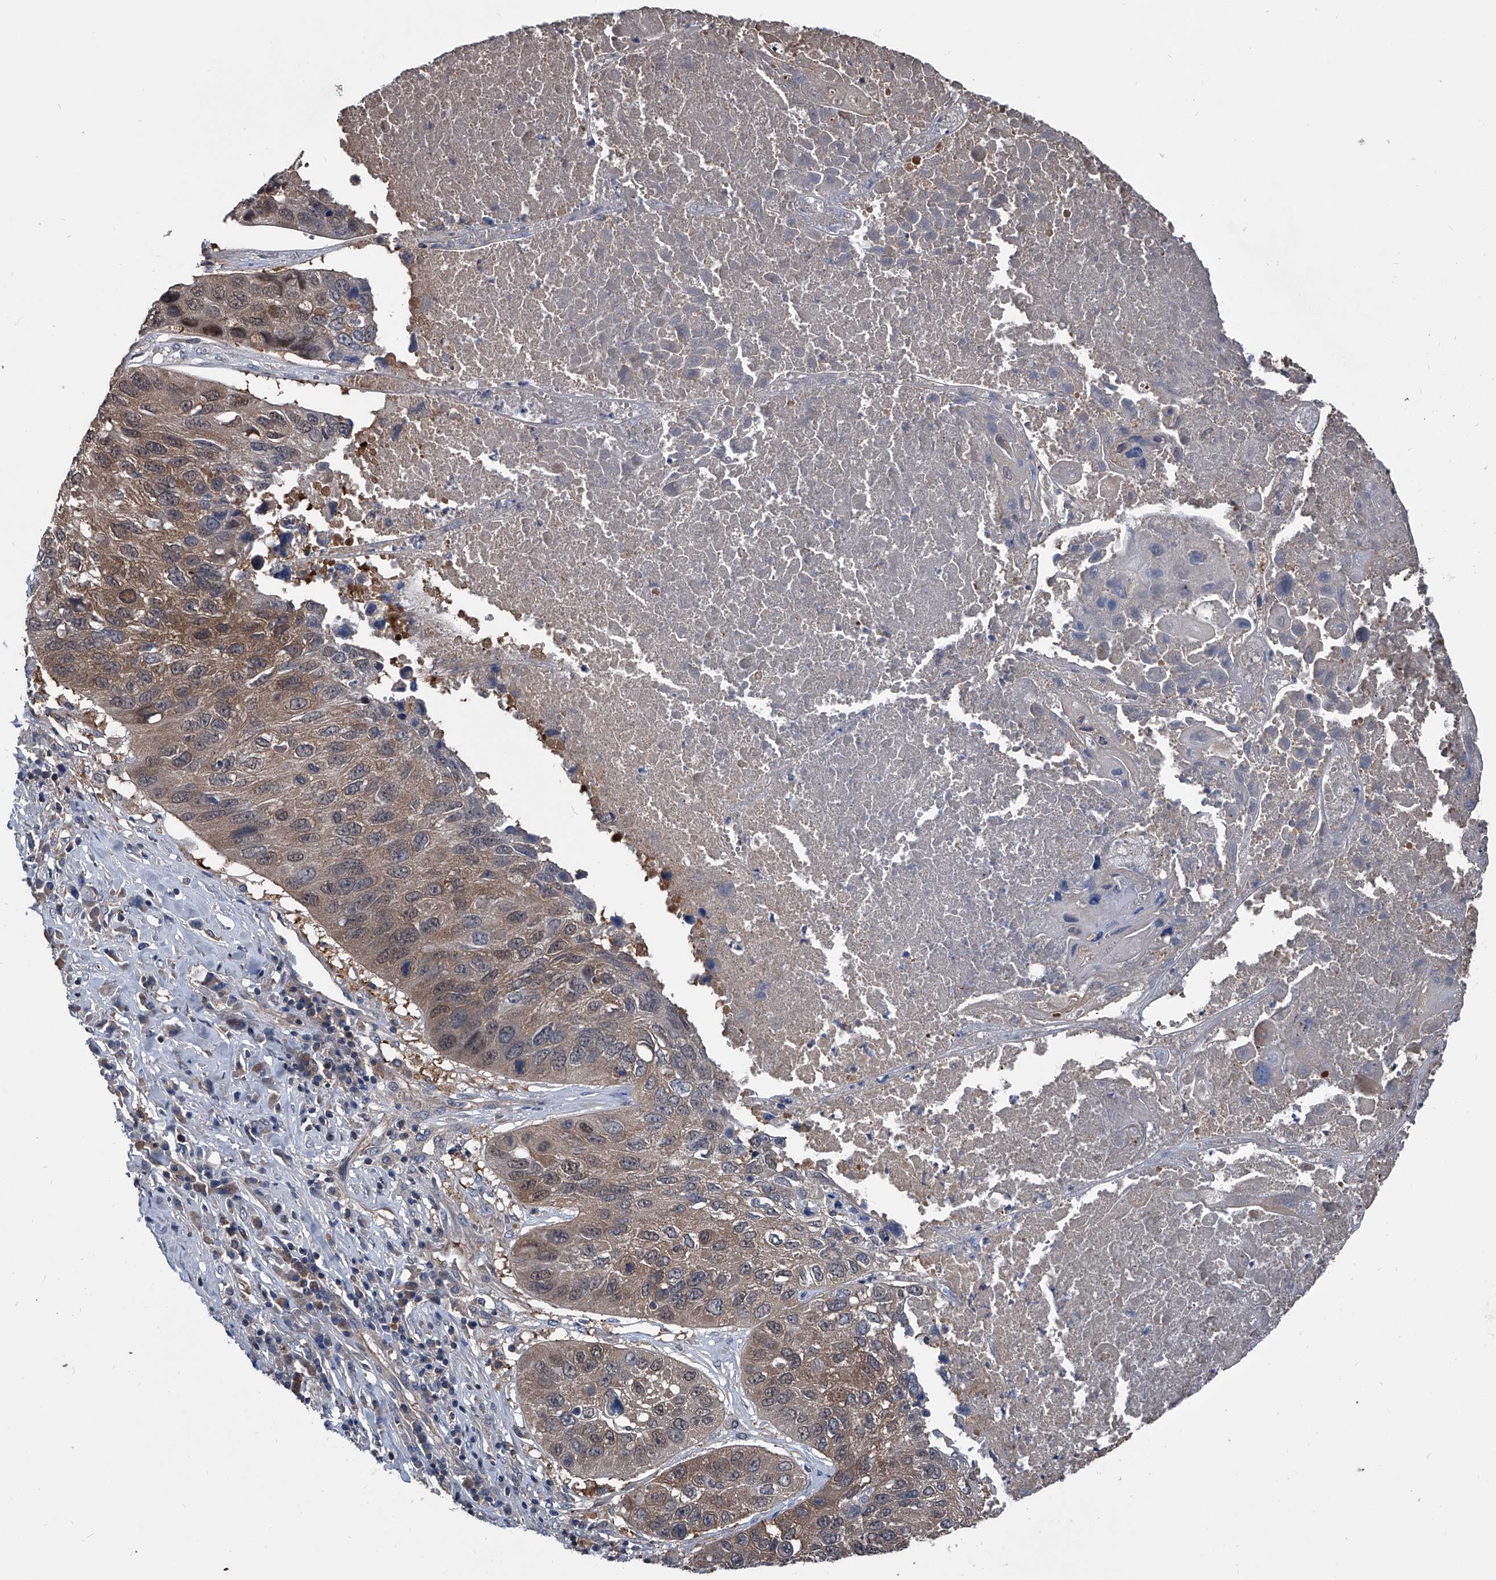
{"staining": {"intensity": "moderate", "quantity": ">75%", "location": "cytoplasmic/membranous"}, "tissue": "lung cancer", "cell_type": "Tumor cells", "image_type": "cancer", "snomed": [{"axis": "morphology", "description": "Squamous cell carcinoma, NOS"}, {"axis": "topography", "description": "Lung"}], "caption": "Moderate cytoplasmic/membranous positivity for a protein is appreciated in approximately >75% of tumor cells of lung cancer using immunohistochemistry.", "gene": "KIF13A", "patient": {"sex": "male", "age": 61}}